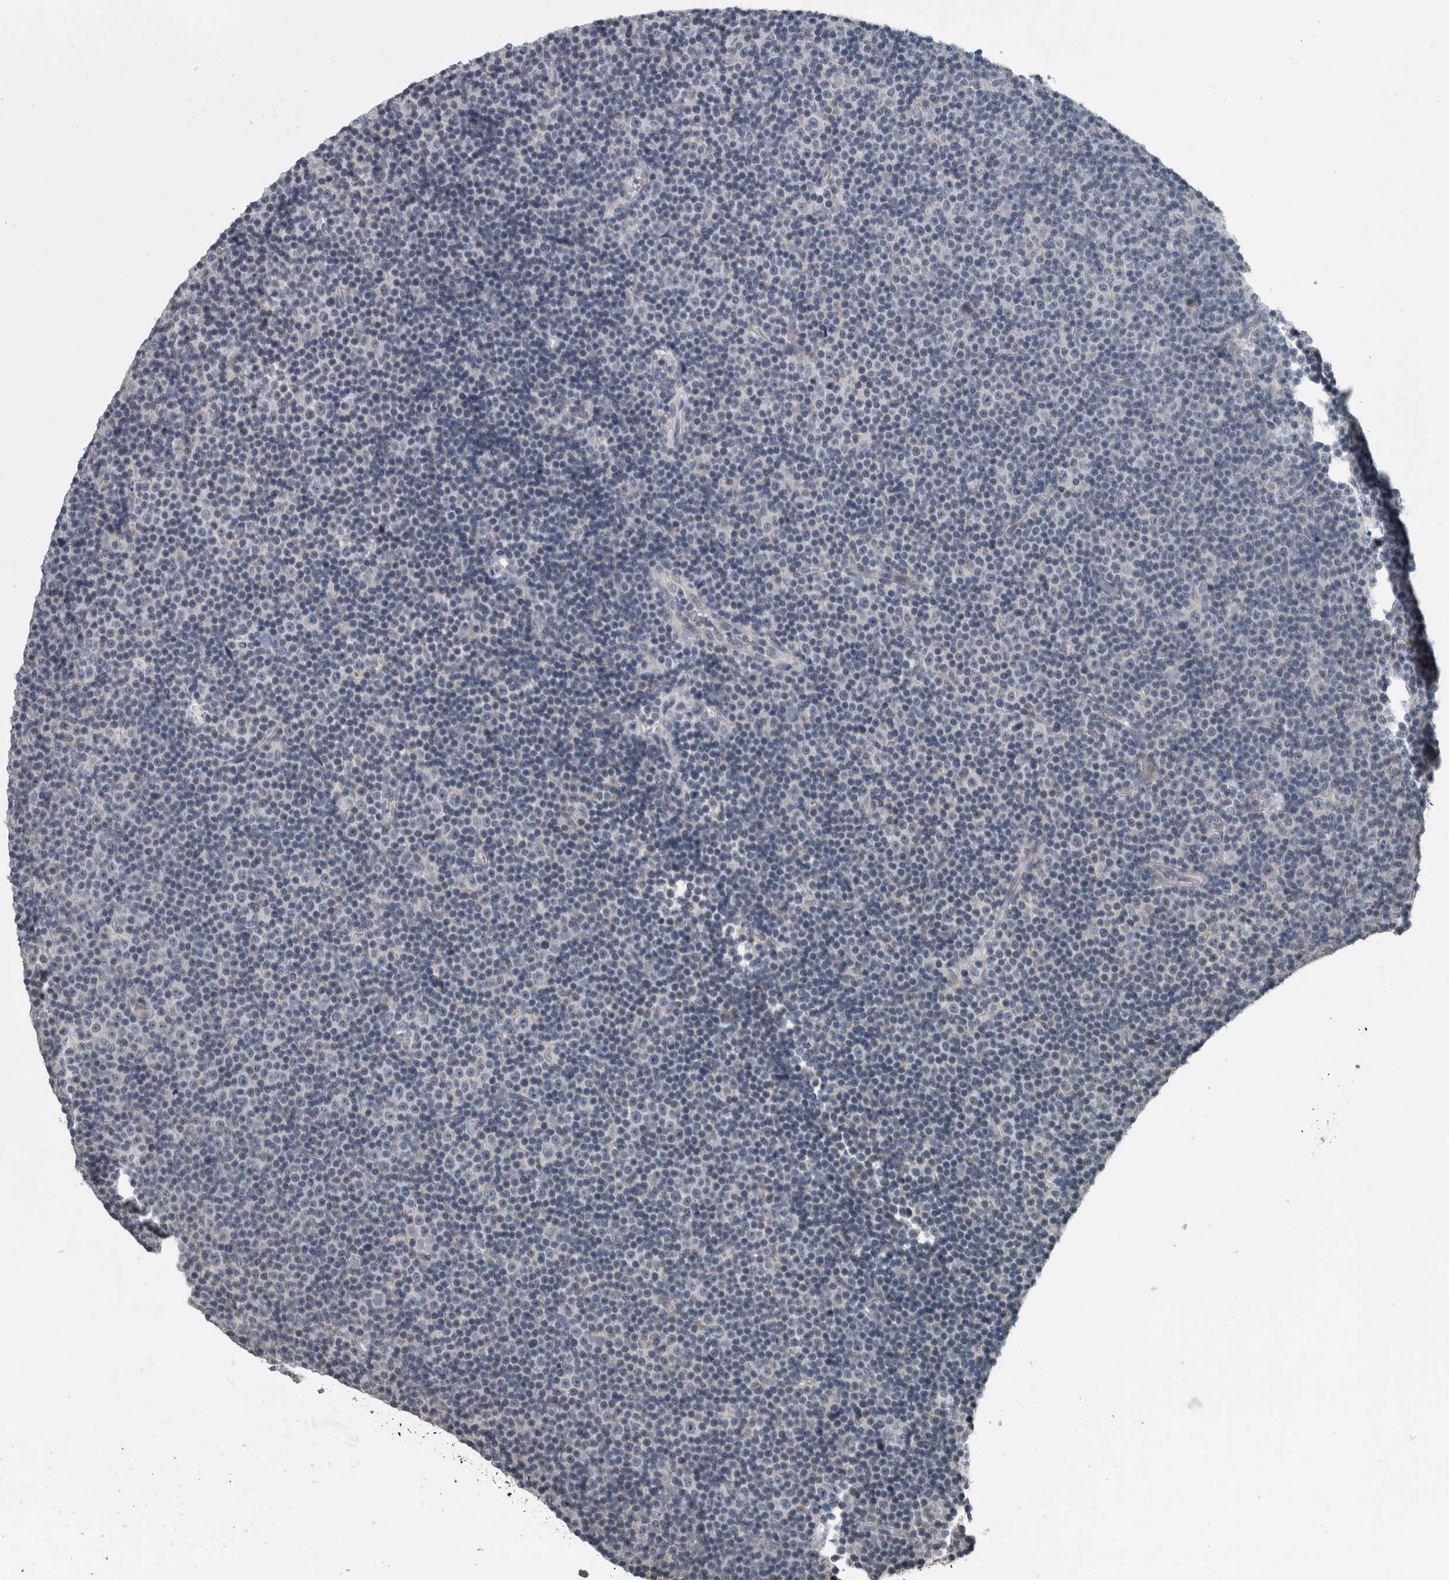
{"staining": {"intensity": "negative", "quantity": "none", "location": "none"}, "tissue": "lymphoma", "cell_type": "Tumor cells", "image_type": "cancer", "snomed": [{"axis": "morphology", "description": "Malignant lymphoma, non-Hodgkin's type, Low grade"}, {"axis": "topography", "description": "Lymph node"}], "caption": "There is no significant staining in tumor cells of malignant lymphoma, non-Hodgkin's type (low-grade). (DAB IHC visualized using brightfield microscopy, high magnification).", "gene": "KRT20", "patient": {"sex": "female", "age": 67}}